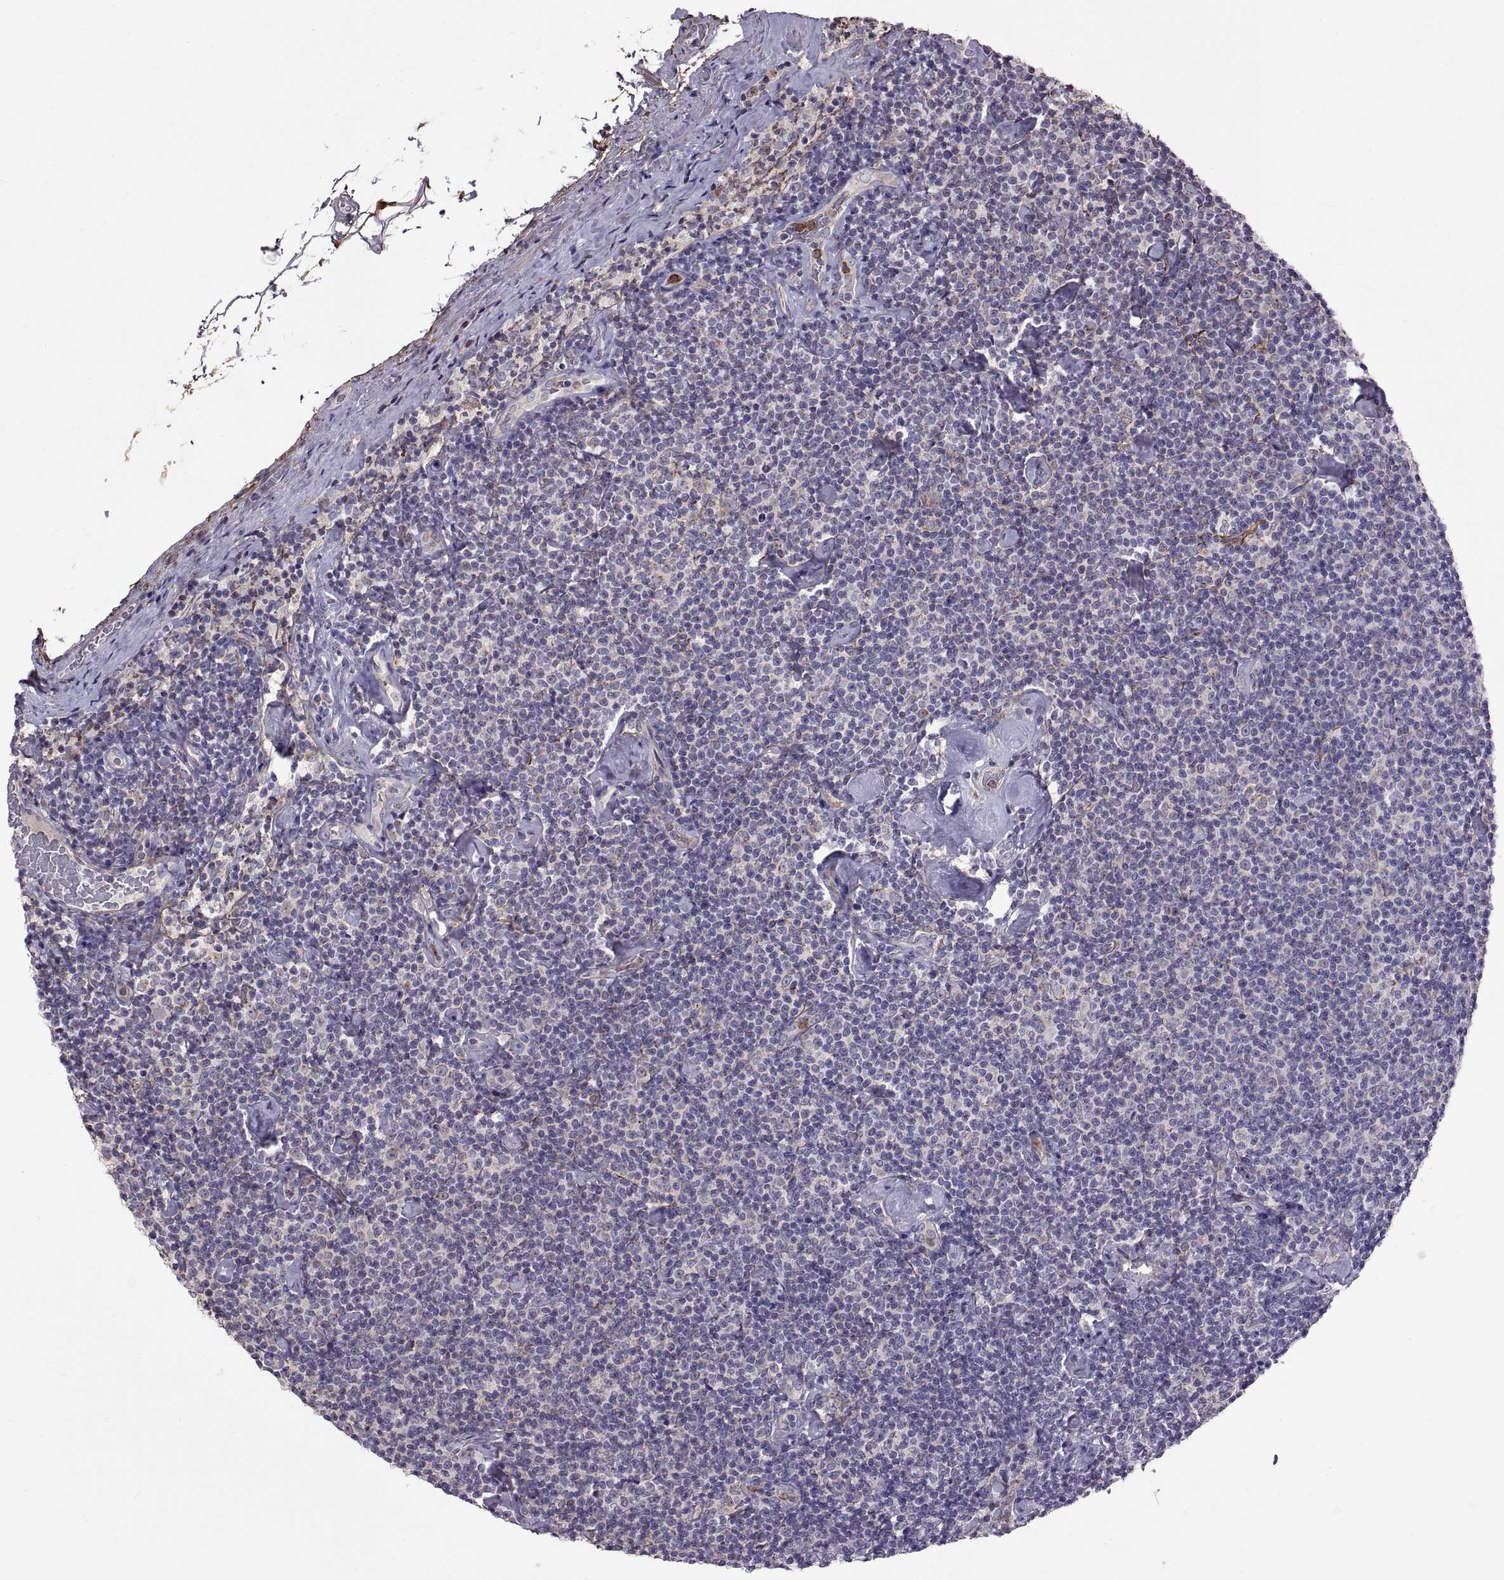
{"staining": {"intensity": "negative", "quantity": "none", "location": "none"}, "tissue": "lymphoma", "cell_type": "Tumor cells", "image_type": "cancer", "snomed": [{"axis": "morphology", "description": "Malignant lymphoma, non-Hodgkin's type, Low grade"}, {"axis": "topography", "description": "Lymph node"}], "caption": "An immunohistochemistry (IHC) micrograph of malignant lymphoma, non-Hodgkin's type (low-grade) is shown. There is no staining in tumor cells of malignant lymphoma, non-Hodgkin's type (low-grade).", "gene": "EMILIN2", "patient": {"sex": "male", "age": 81}}